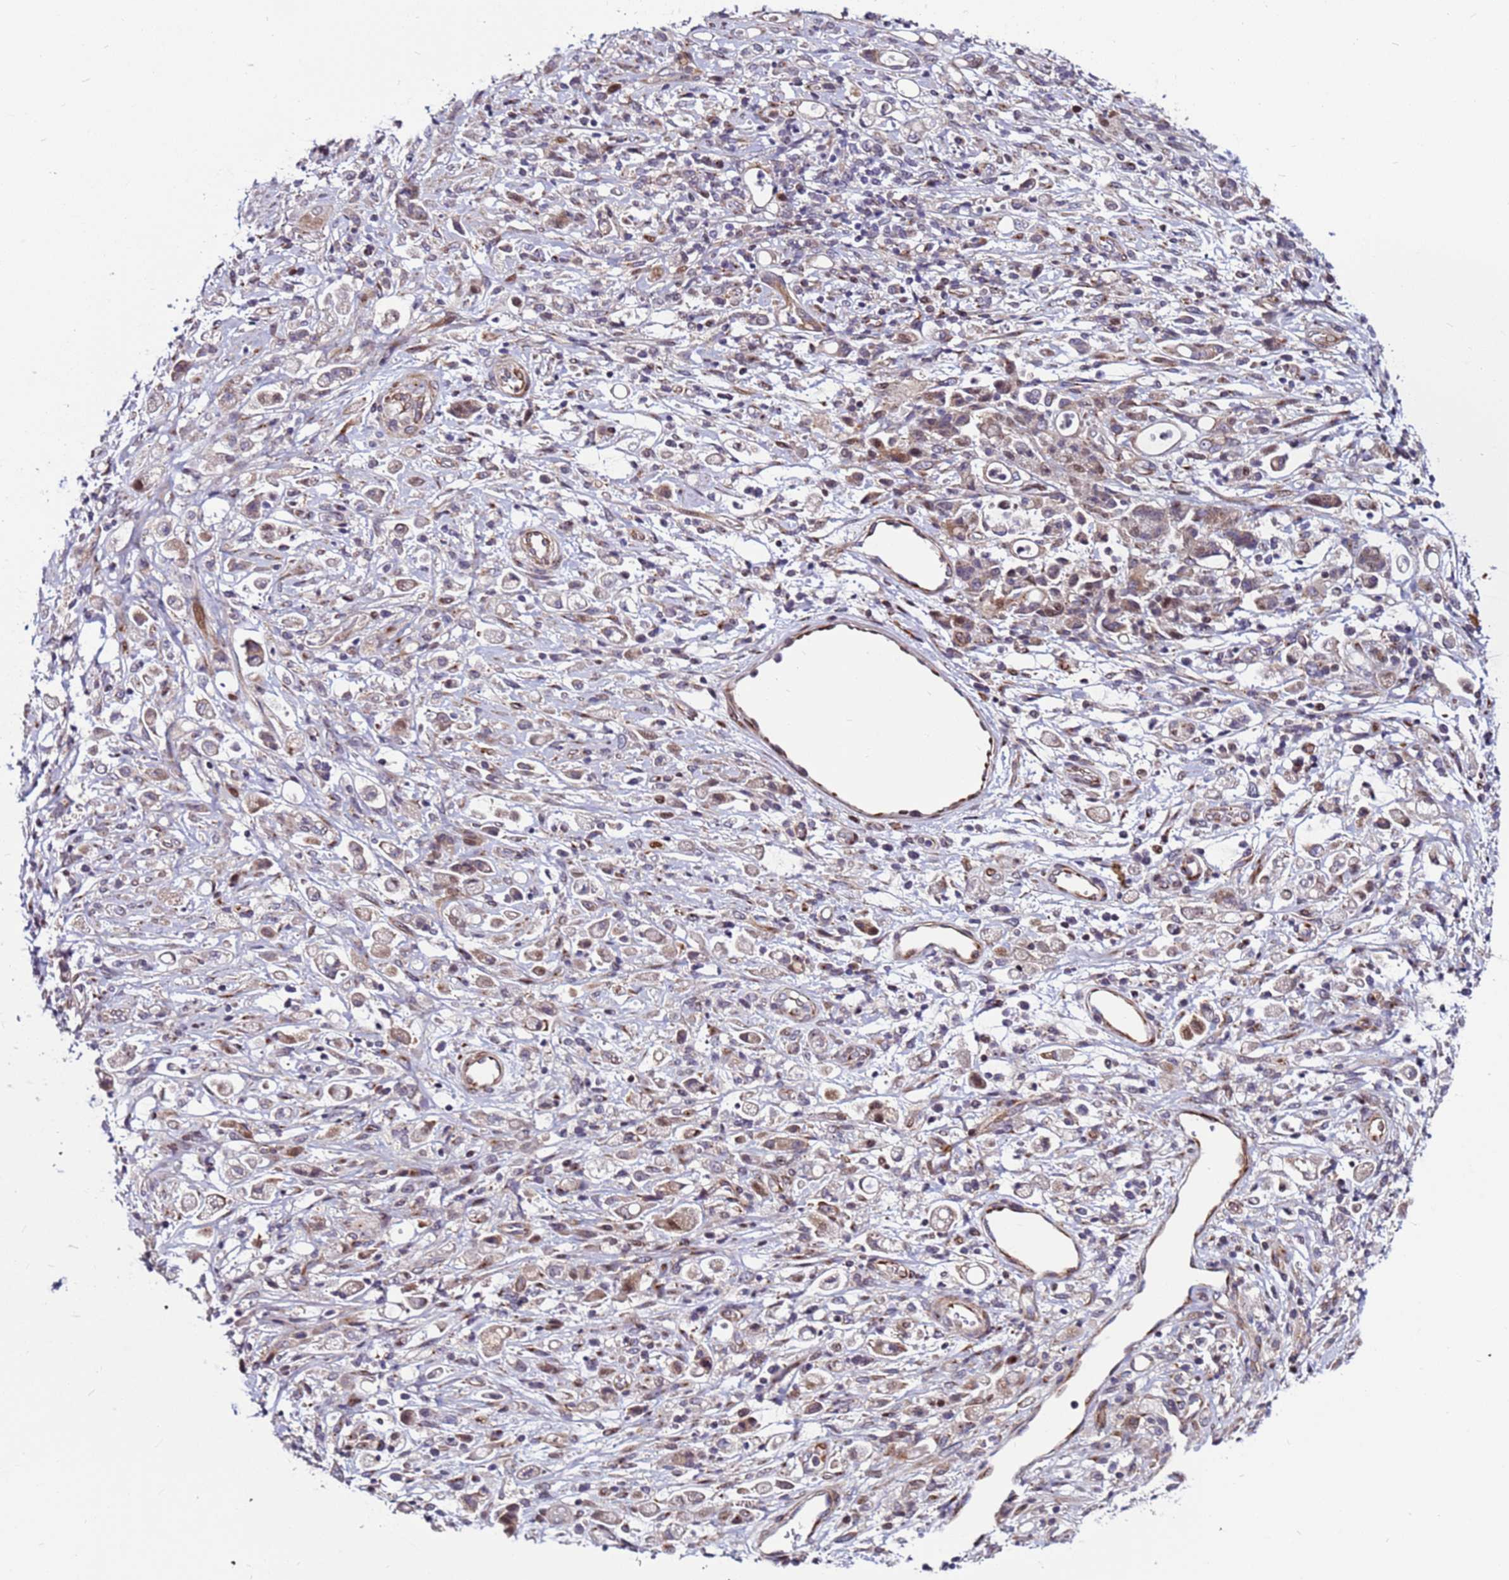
{"staining": {"intensity": "moderate", "quantity": "<25%", "location": "cytoplasmic/membranous,nuclear"}, "tissue": "stomach cancer", "cell_type": "Tumor cells", "image_type": "cancer", "snomed": [{"axis": "morphology", "description": "Adenocarcinoma, NOS"}, {"axis": "topography", "description": "Stomach"}], "caption": "This is an image of immunohistochemistry (IHC) staining of adenocarcinoma (stomach), which shows moderate staining in the cytoplasmic/membranous and nuclear of tumor cells.", "gene": "WBP11", "patient": {"sex": "female", "age": 60}}